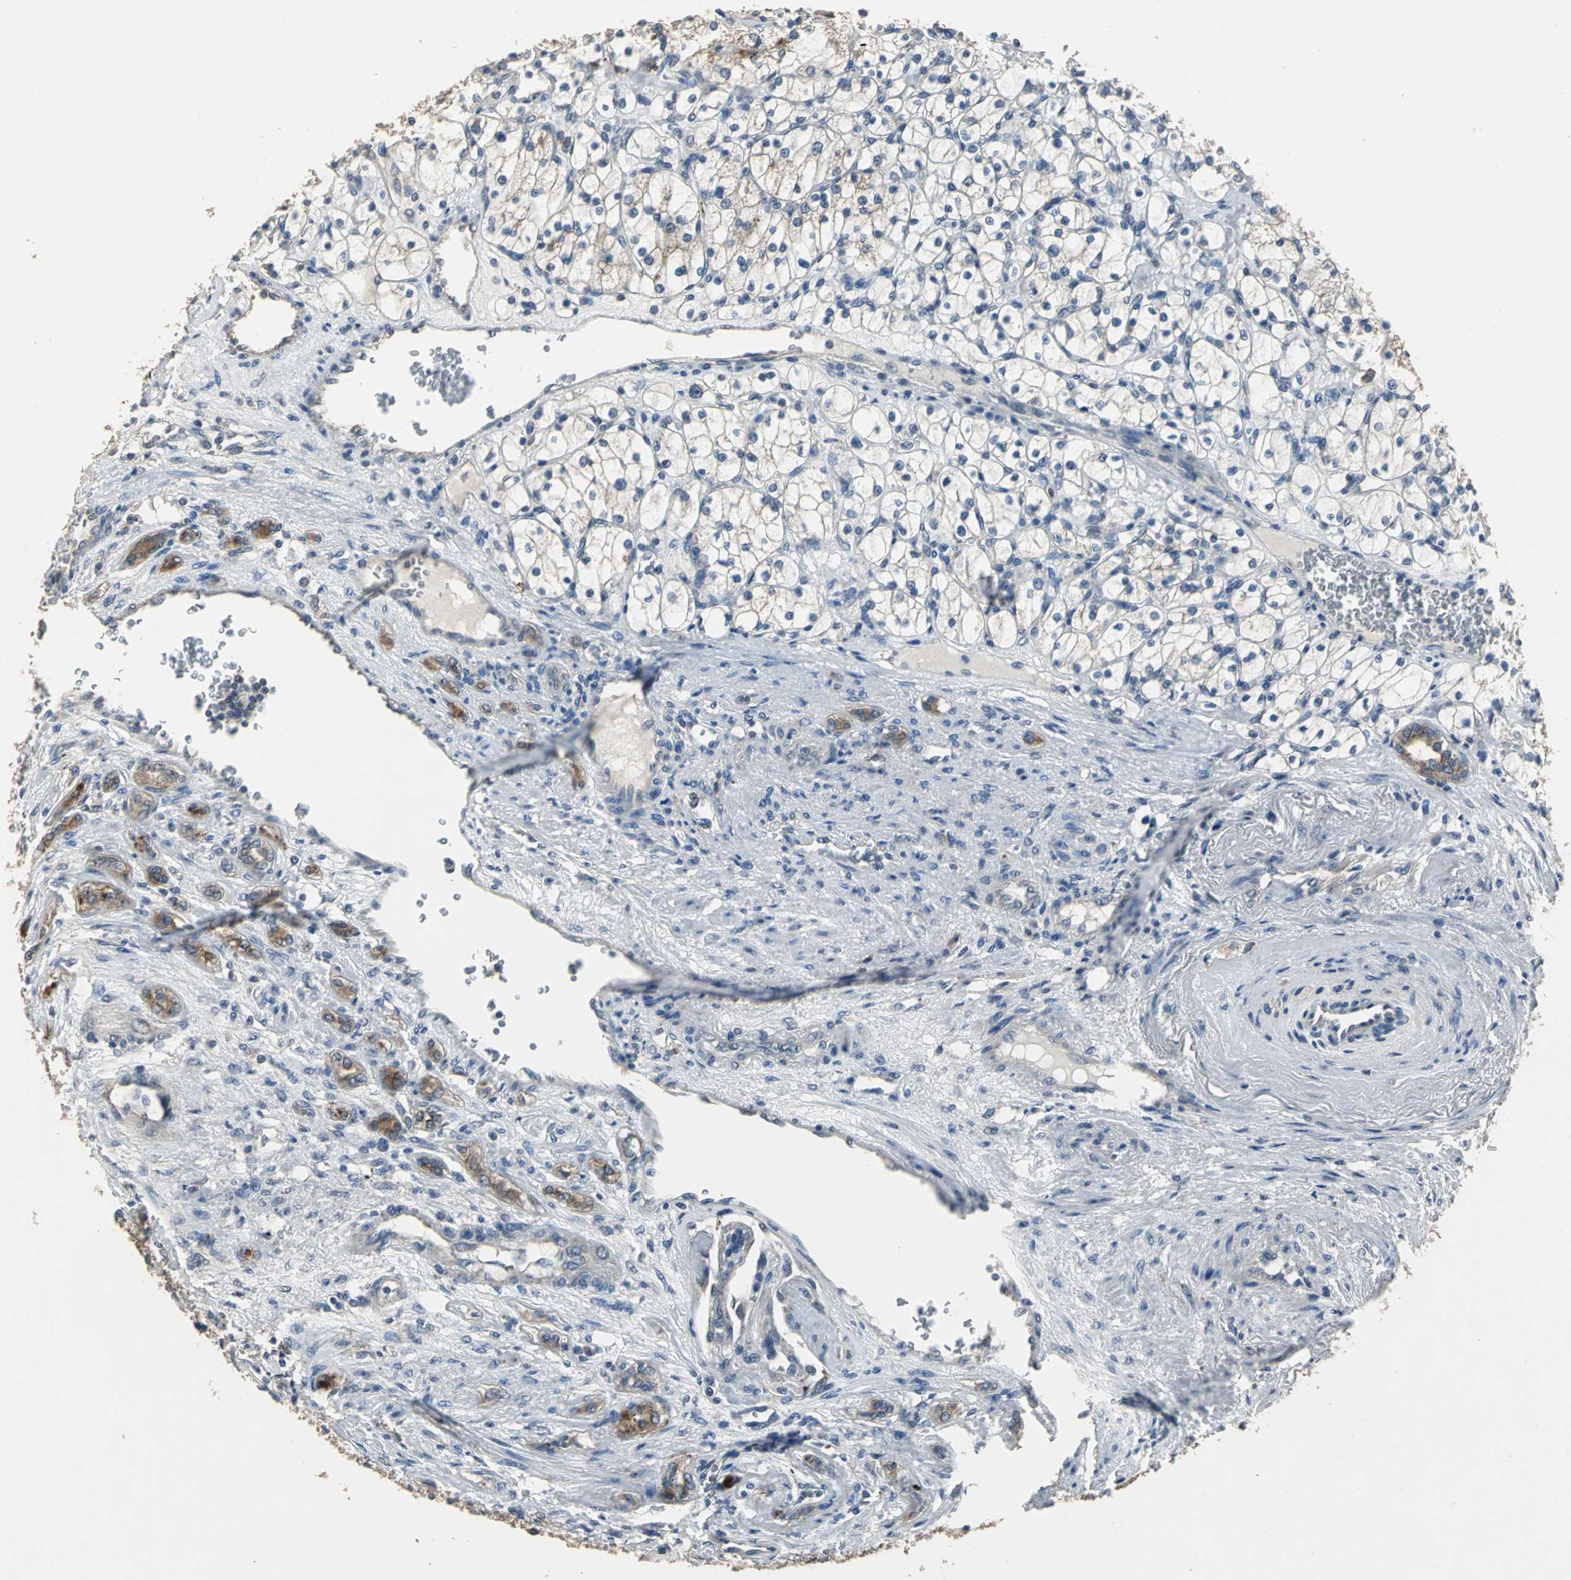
{"staining": {"intensity": "weak", "quantity": "25%-75%", "location": "cytoplasmic/membranous"}, "tissue": "renal cancer", "cell_type": "Tumor cells", "image_type": "cancer", "snomed": [{"axis": "morphology", "description": "Adenocarcinoma, NOS"}, {"axis": "topography", "description": "Kidney"}], "caption": "The immunohistochemical stain labels weak cytoplasmic/membranous positivity in tumor cells of renal cancer (adenocarcinoma) tissue.", "gene": "OCLN", "patient": {"sex": "female", "age": 83}}